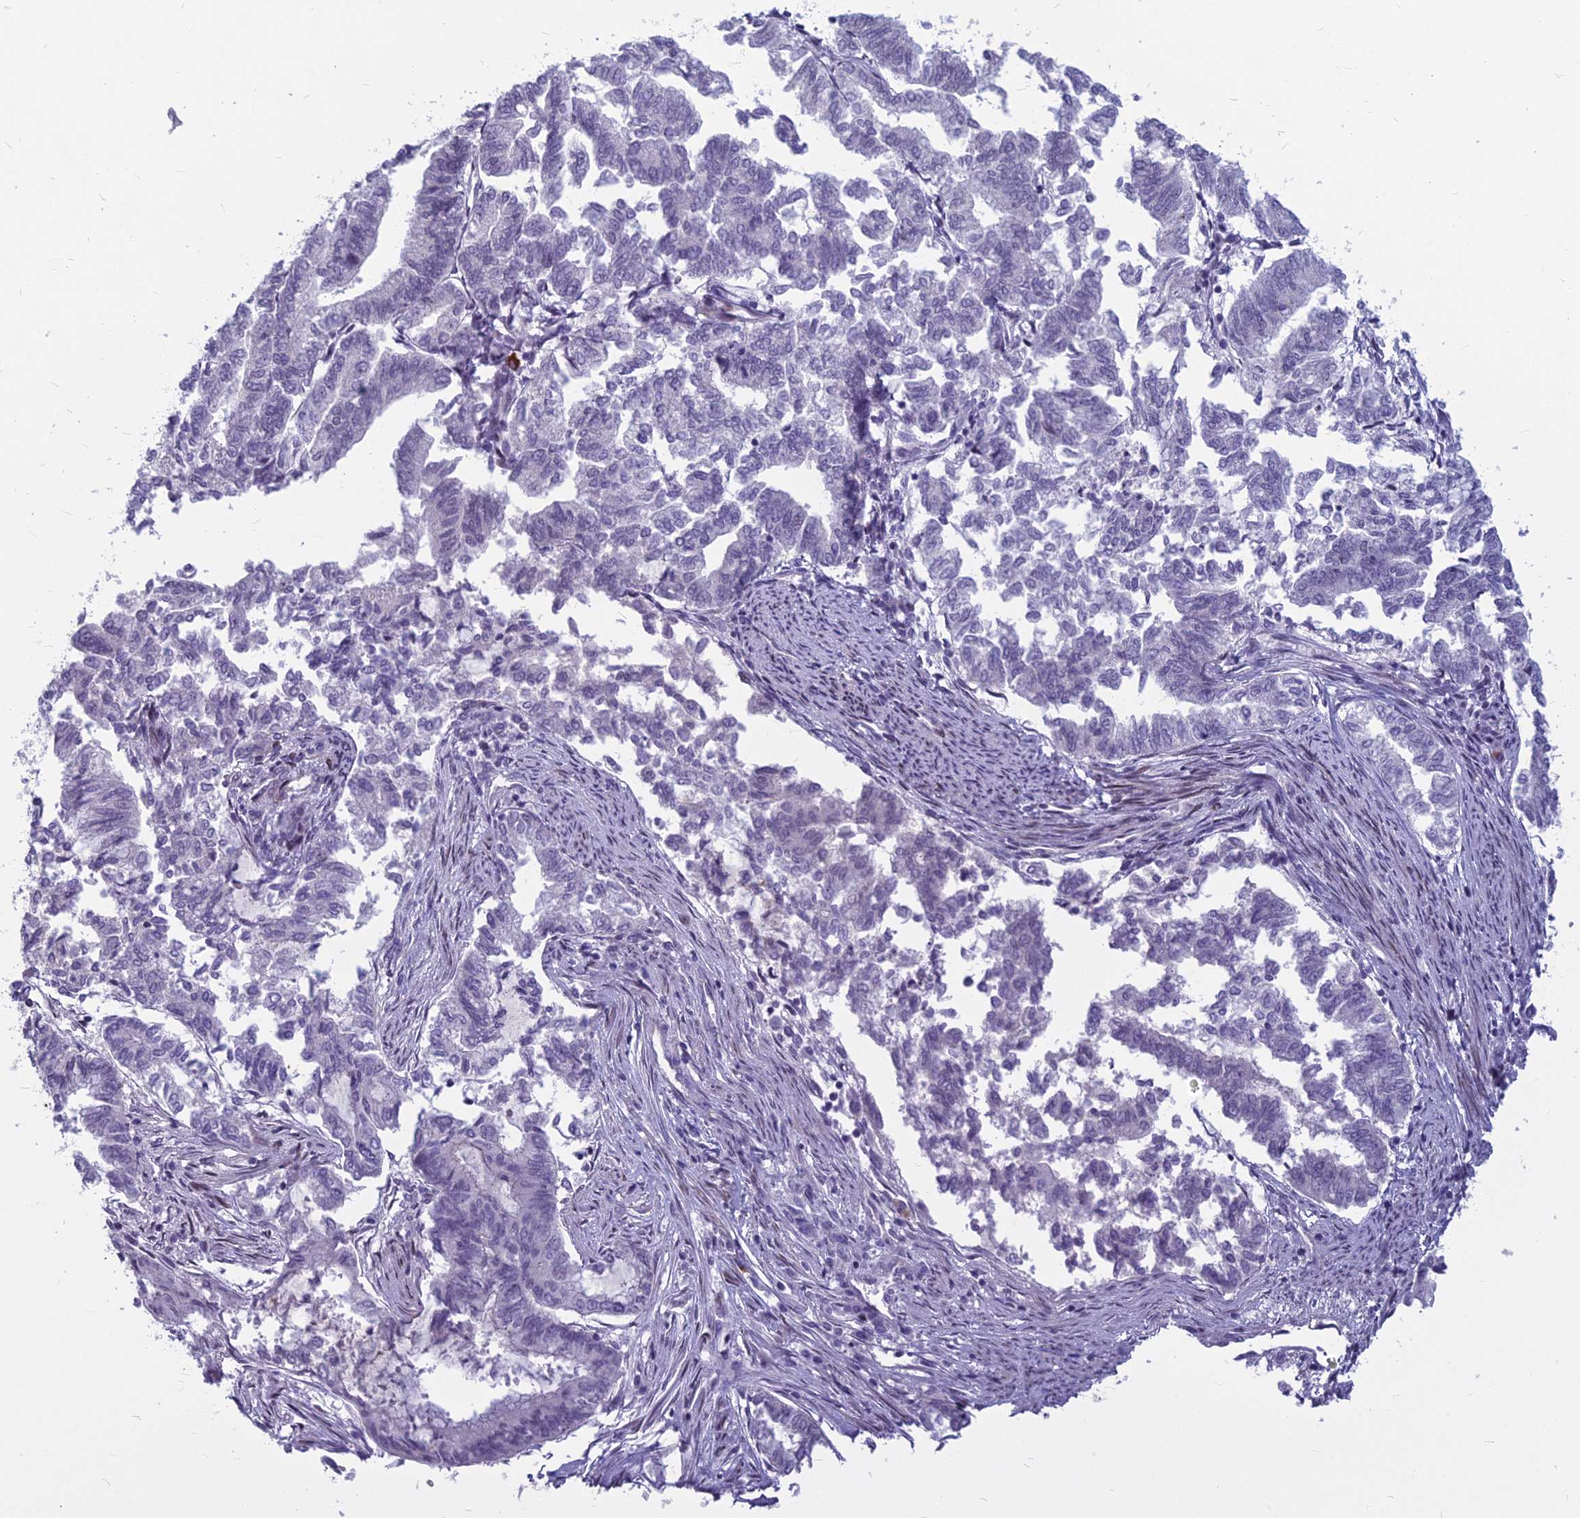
{"staining": {"intensity": "negative", "quantity": "none", "location": "none"}, "tissue": "endometrial cancer", "cell_type": "Tumor cells", "image_type": "cancer", "snomed": [{"axis": "morphology", "description": "Adenocarcinoma, NOS"}, {"axis": "topography", "description": "Endometrium"}], "caption": "High power microscopy photomicrograph of an immunohistochemistry (IHC) image of endometrial cancer, revealing no significant expression in tumor cells. (DAB immunohistochemistry (IHC) visualized using brightfield microscopy, high magnification).", "gene": "MYBPC2", "patient": {"sex": "female", "age": 79}}